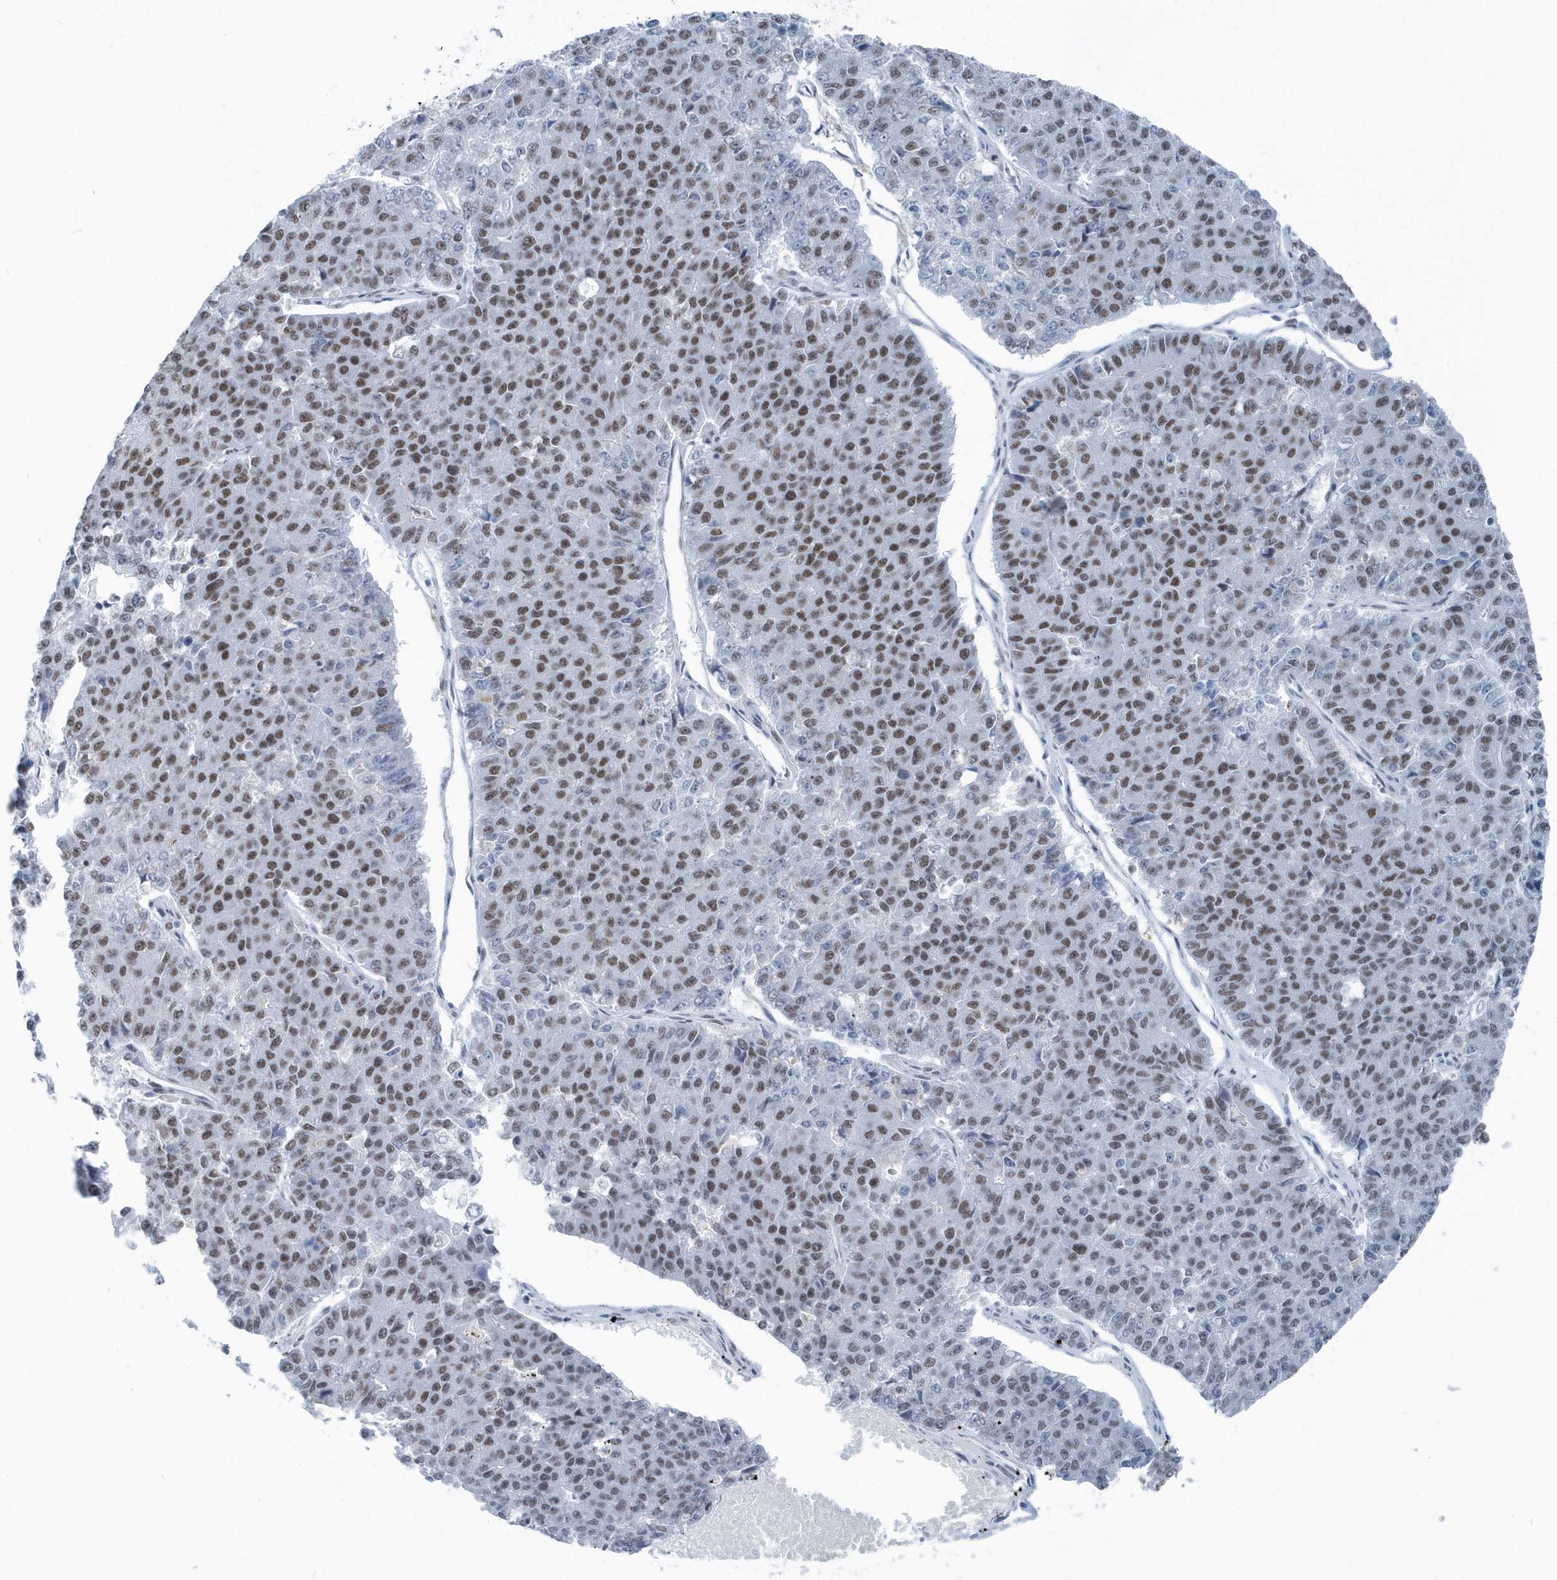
{"staining": {"intensity": "moderate", "quantity": ">75%", "location": "nuclear"}, "tissue": "pancreatic cancer", "cell_type": "Tumor cells", "image_type": "cancer", "snomed": [{"axis": "morphology", "description": "Adenocarcinoma, NOS"}, {"axis": "topography", "description": "Pancreas"}], "caption": "Human adenocarcinoma (pancreatic) stained with a protein marker shows moderate staining in tumor cells.", "gene": "FIP1L1", "patient": {"sex": "male", "age": 50}}